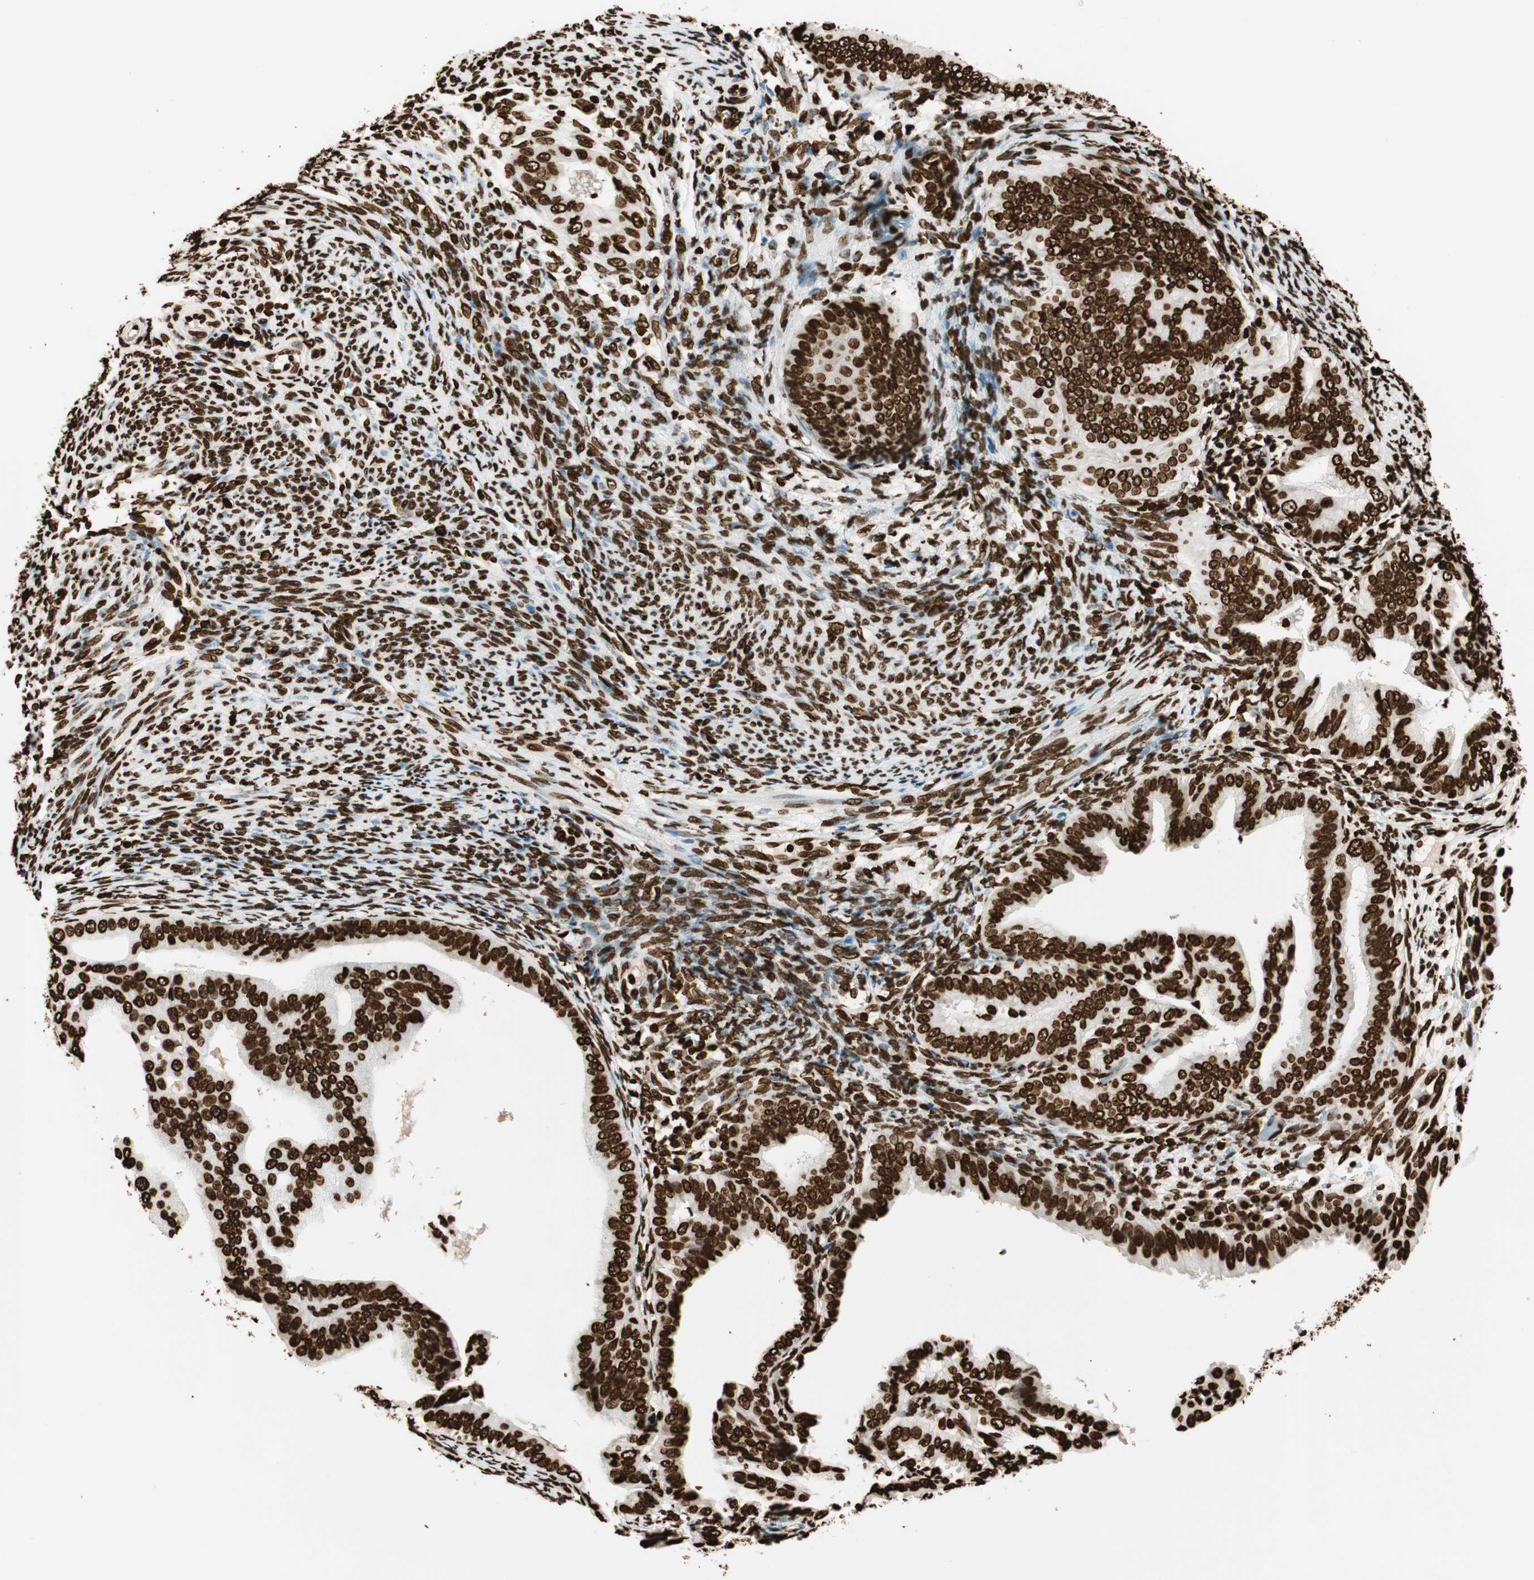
{"staining": {"intensity": "strong", "quantity": ">75%", "location": "nuclear"}, "tissue": "endometrial cancer", "cell_type": "Tumor cells", "image_type": "cancer", "snomed": [{"axis": "morphology", "description": "Adenocarcinoma, NOS"}, {"axis": "topography", "description": "Endometrium"}], "caption": "This photomicrograph displays immunohistochemistry (IHC) staining of endometrial adenocarcinoma, with high strong nuclear staining in approximately >75% of tumor cells.", "gene": "GLI2", "patient": {"sex": "female", "age": 58}}